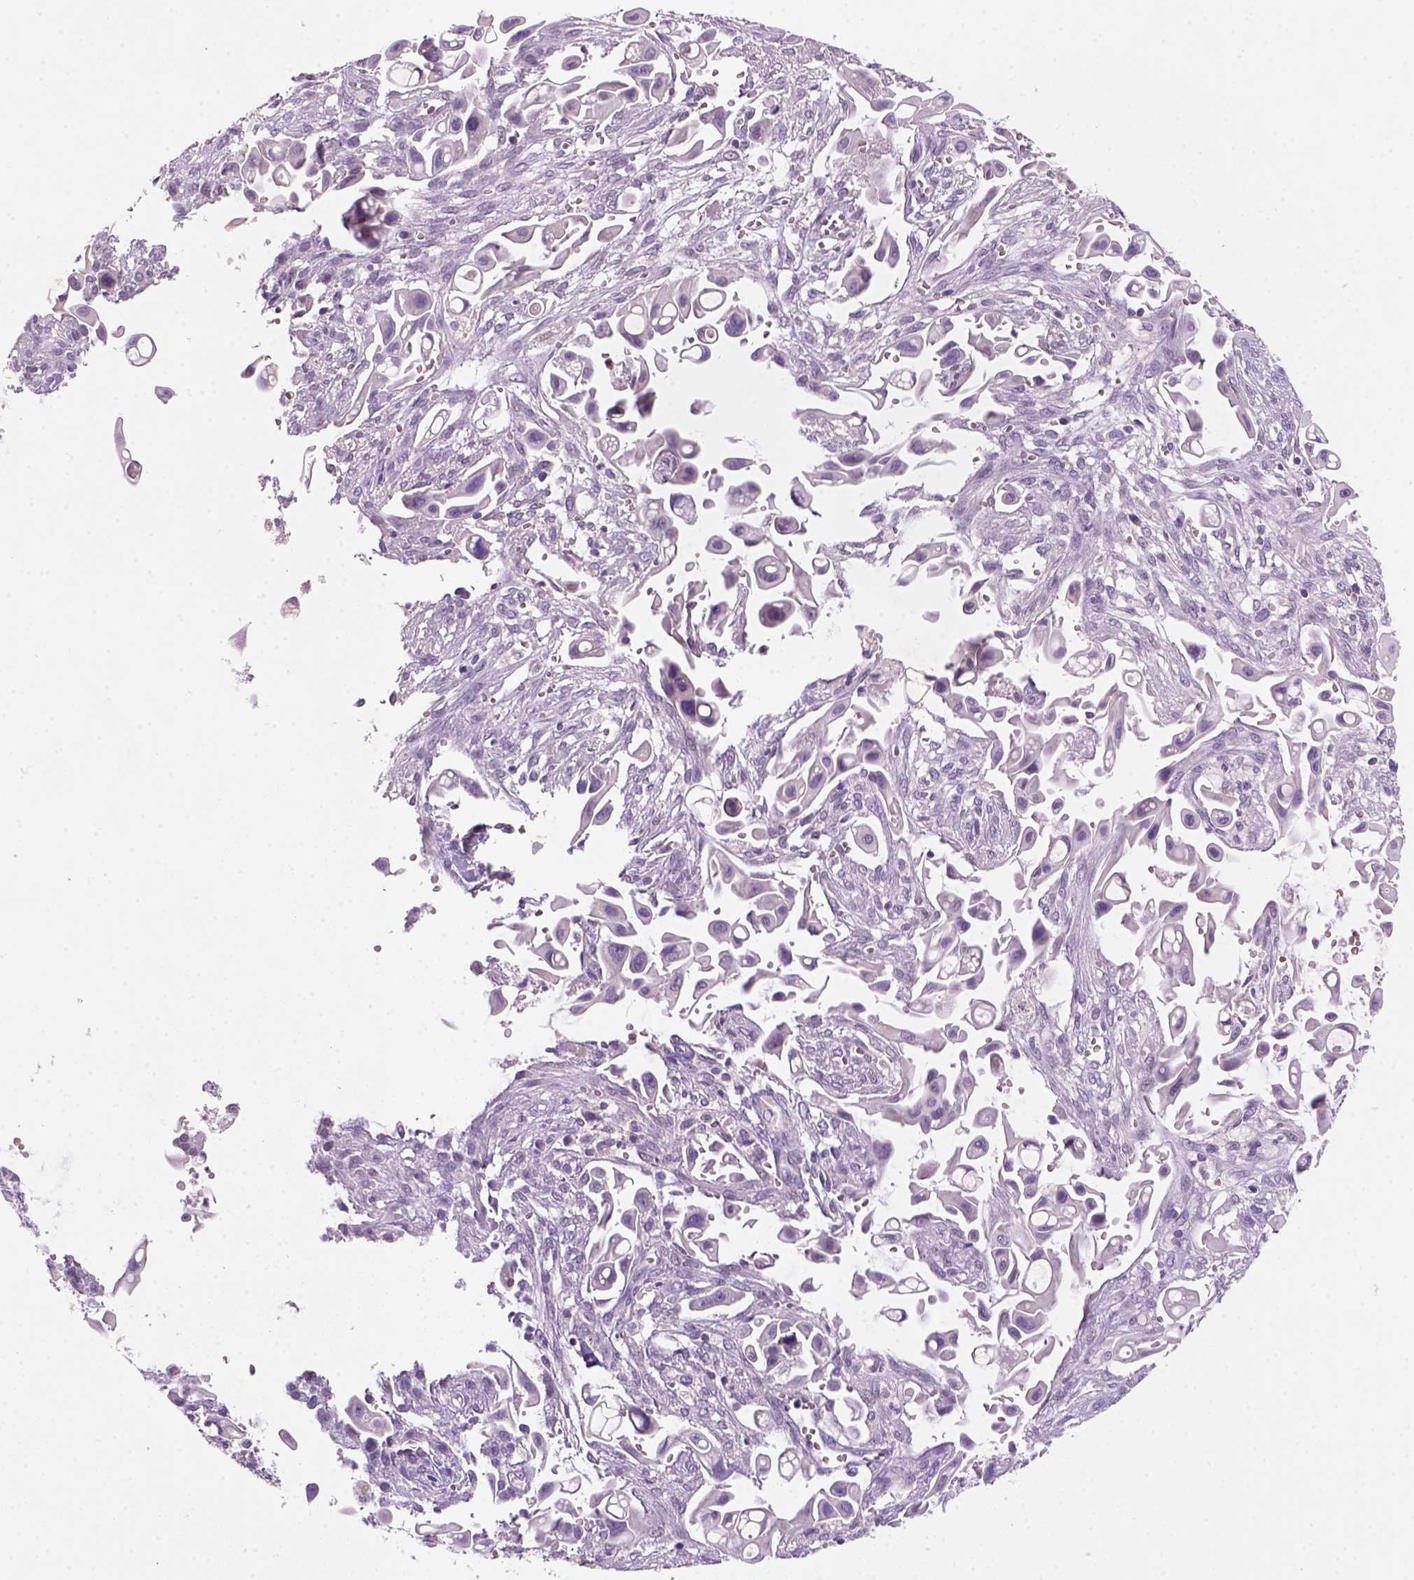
{"staining": {"intensity": "negative", "quantity": "none", "location": "none"}, "tissue": "pancreatic cancer", "cell_type": "Tumor cells", "image_type": "cancer", "snomed": [{"axis": "morphology", "description": "Adenocarcinoma, NOS"}, {"axis": "topography", "description": "Pancreas"}], "caption": "An image of human pancreatic cancer is negative for staining in tumor cells. Brightfield microscopy of immunohistochemistry stained with DAB (3,3'-diaminobenzidine) (brown) and hematoxylin (blue), captured at high magnification.", "gene": "ZMAT4", "patient": {"sex": "male", "age": 50}}